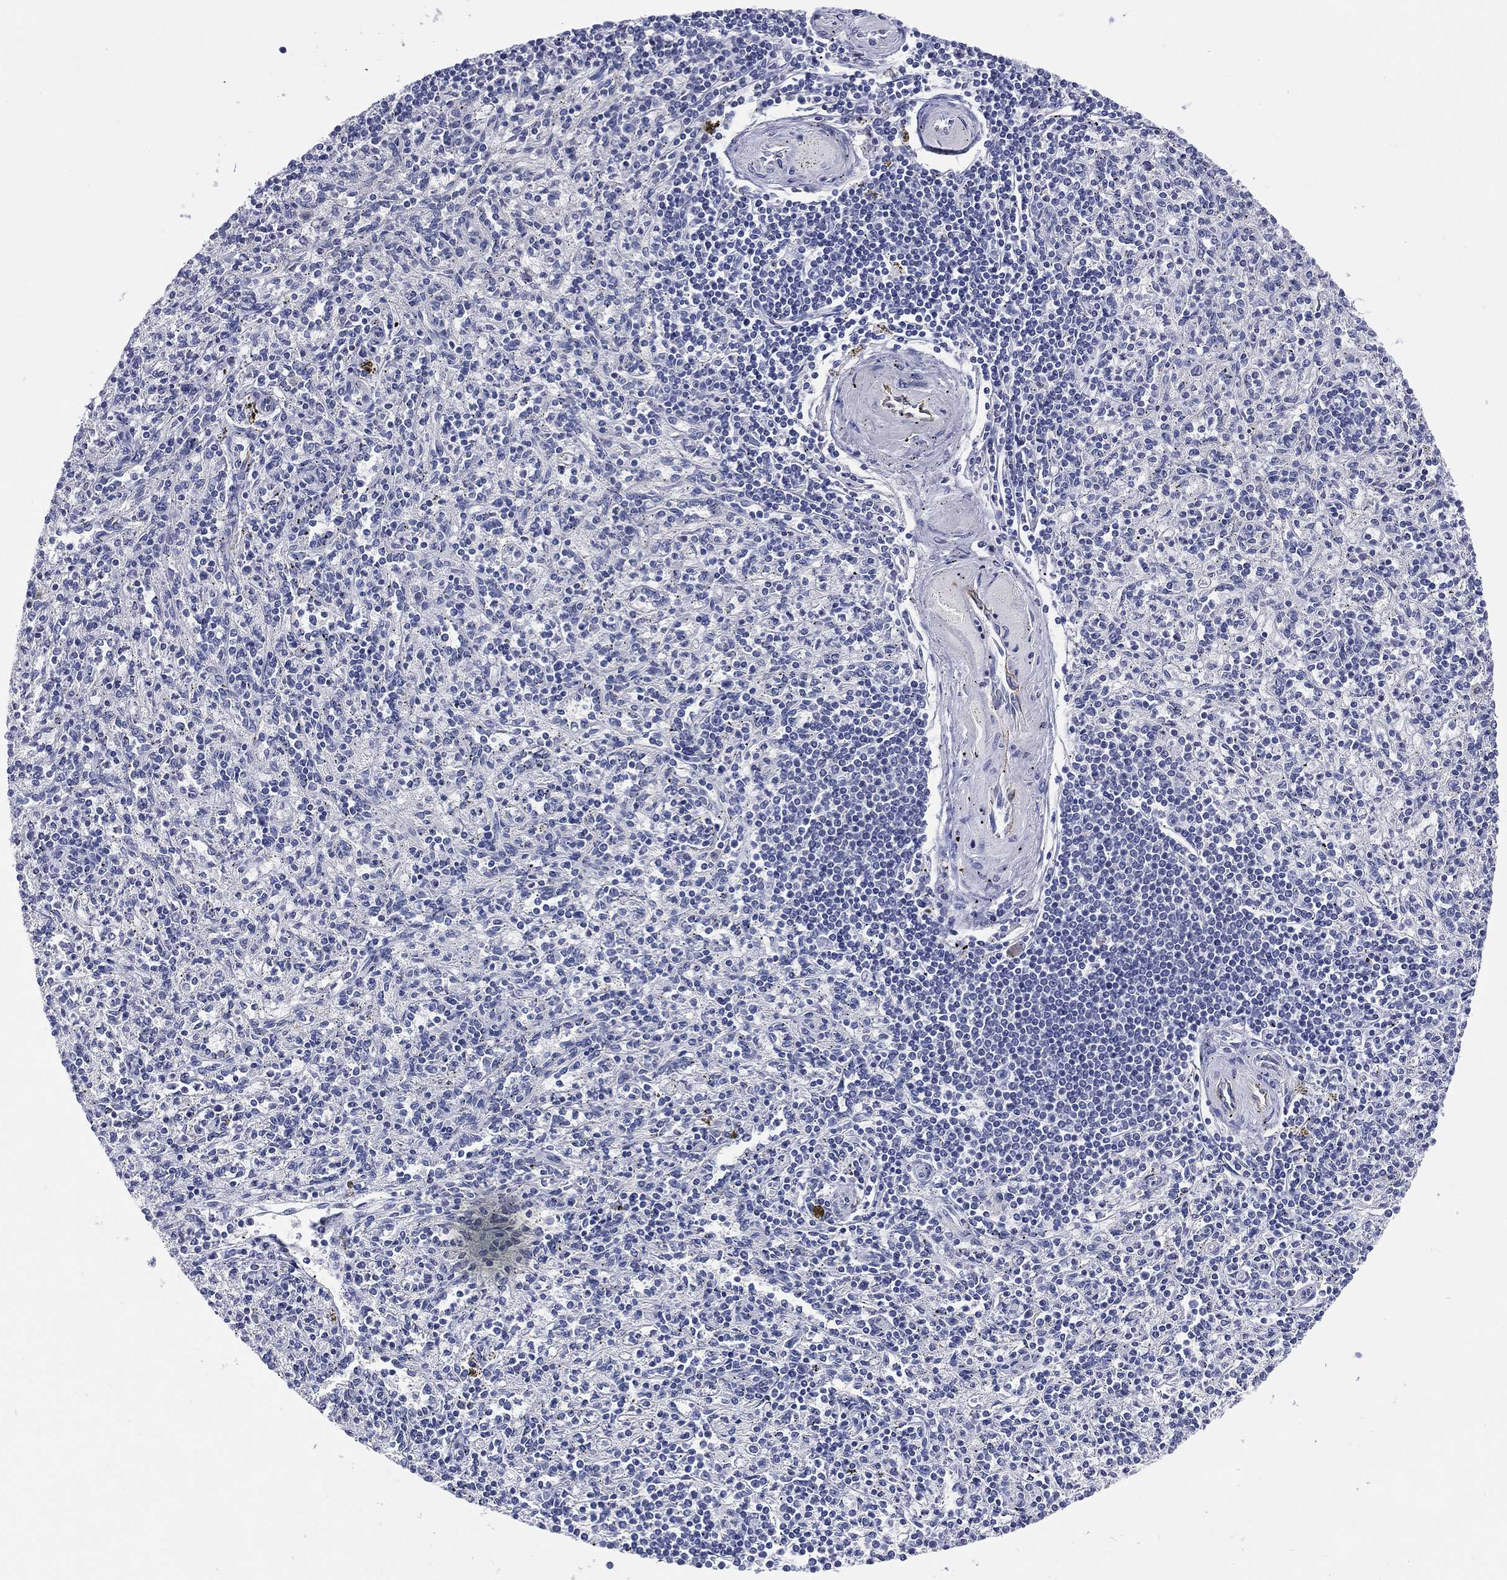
{"staining": {"intensity": "negative", "quantity": "none", "location": "none"}, "tissue": "spleen", "cell_type": "Cells in red pulp", "image_type": "normal", "snomed": [{"axis": "morphology", "description": "Normal tissue, NOS"}, {"axis": "topography", "description": "Spleen"}], "caption": "Photomicrograph shows no protein expression in cells in red pulp of benign spleen.", "gene": "C5orf46", "patient": {"sex": "male", "age": 69}}